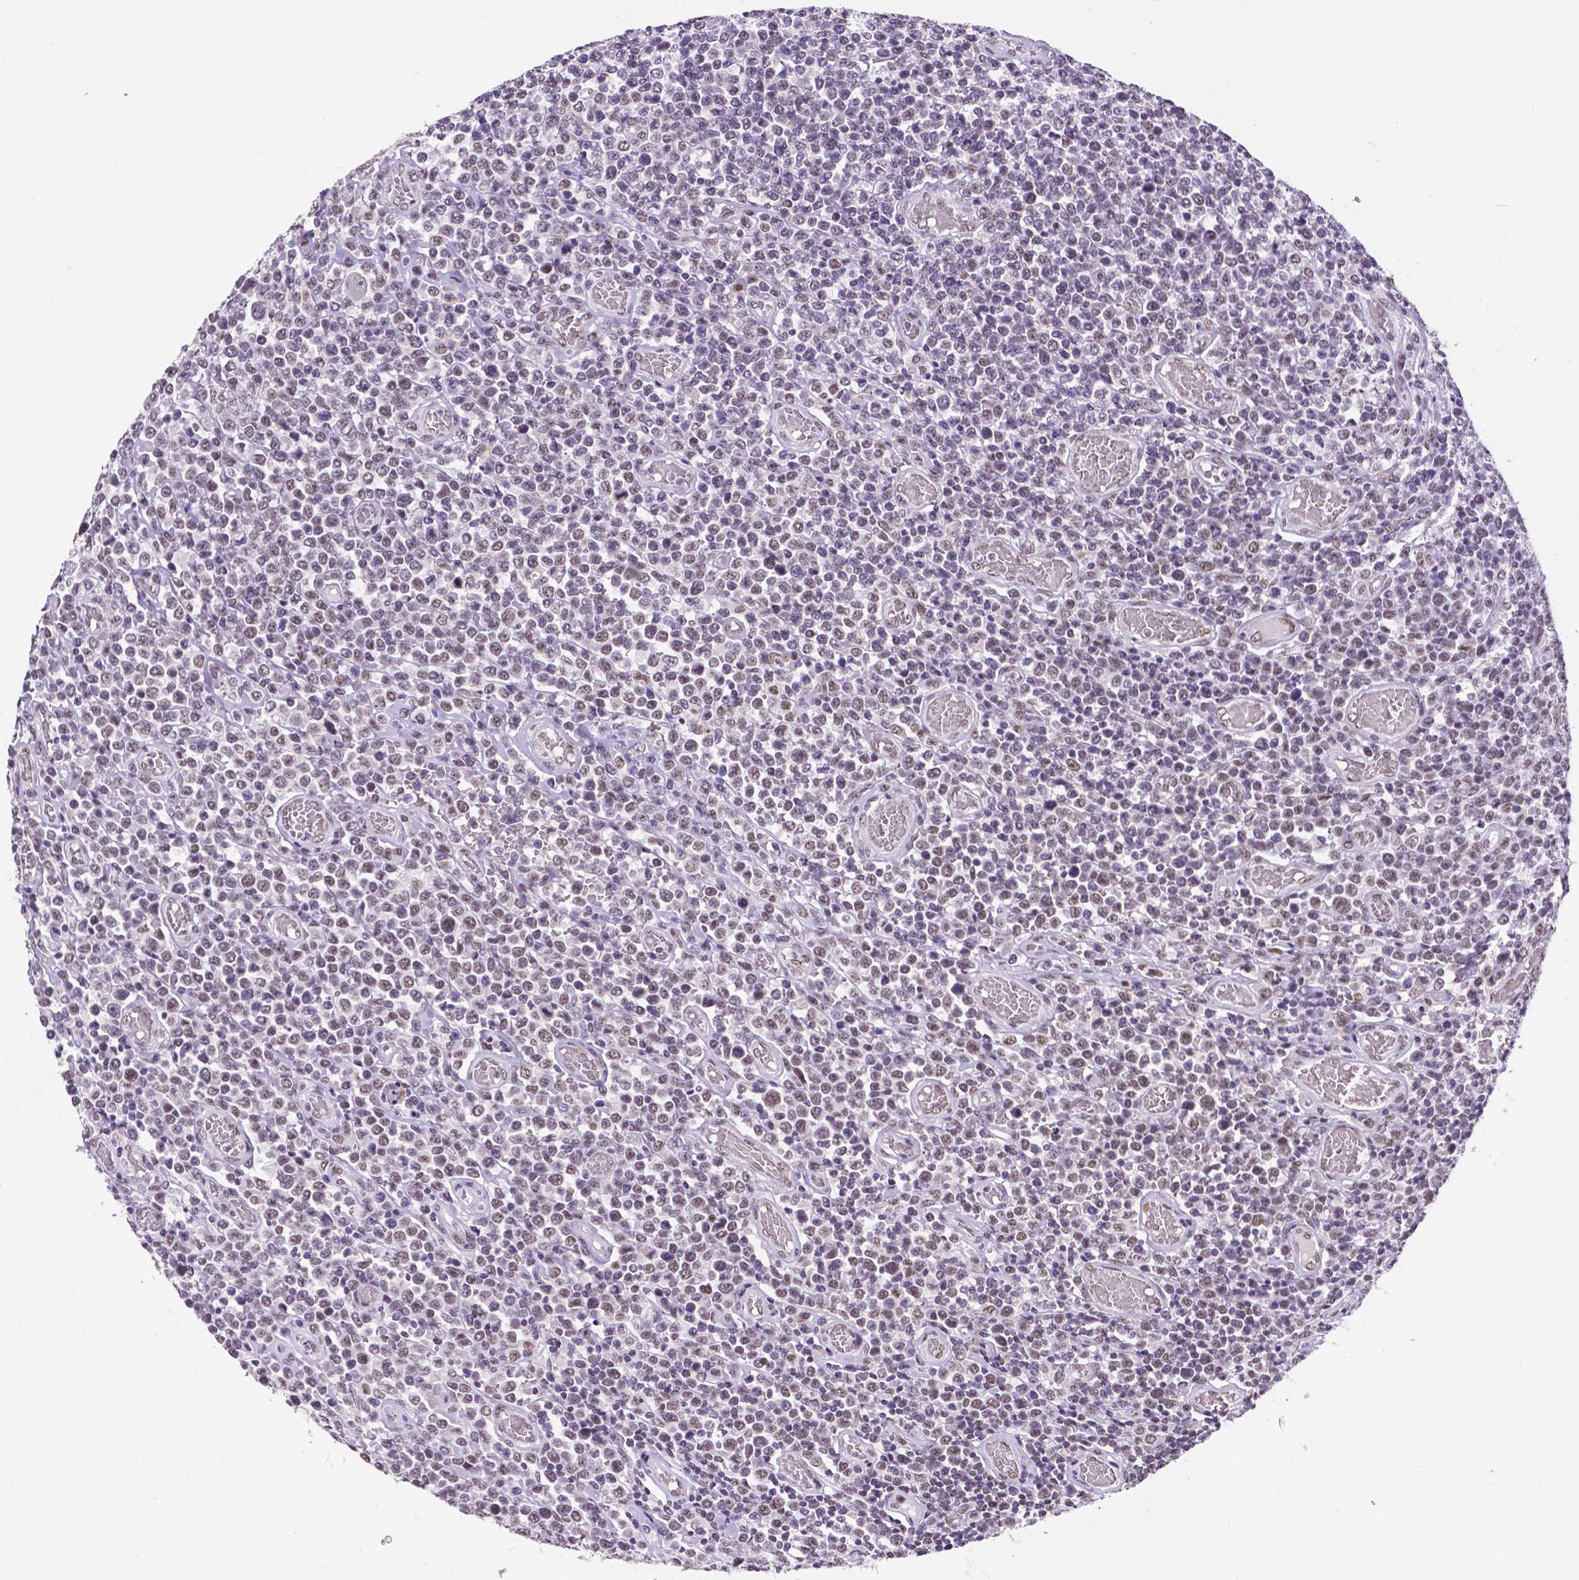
{"staining": {"intensity": "moderate", "quantity": "25%-75%", "location": "nuclear"}, "tissue": "lymphoma", "cell_type": "Tumor cells", "image_type": "cancer", "snomed": [{"axis": "morphology", "description": "Malignant lymphoma, non-Hodgkin's type, High grade"}, {"axis": "topography", "description": "Soft tissue"}], "caption": "The immunohistochemical stain shows moderate nuclear staining in tumor cells of high-grade malignant lymphoma, non-Hodgkin's type tissue.", "gene": "ATRX", "patient": {"sex": "female", "age": 56}}